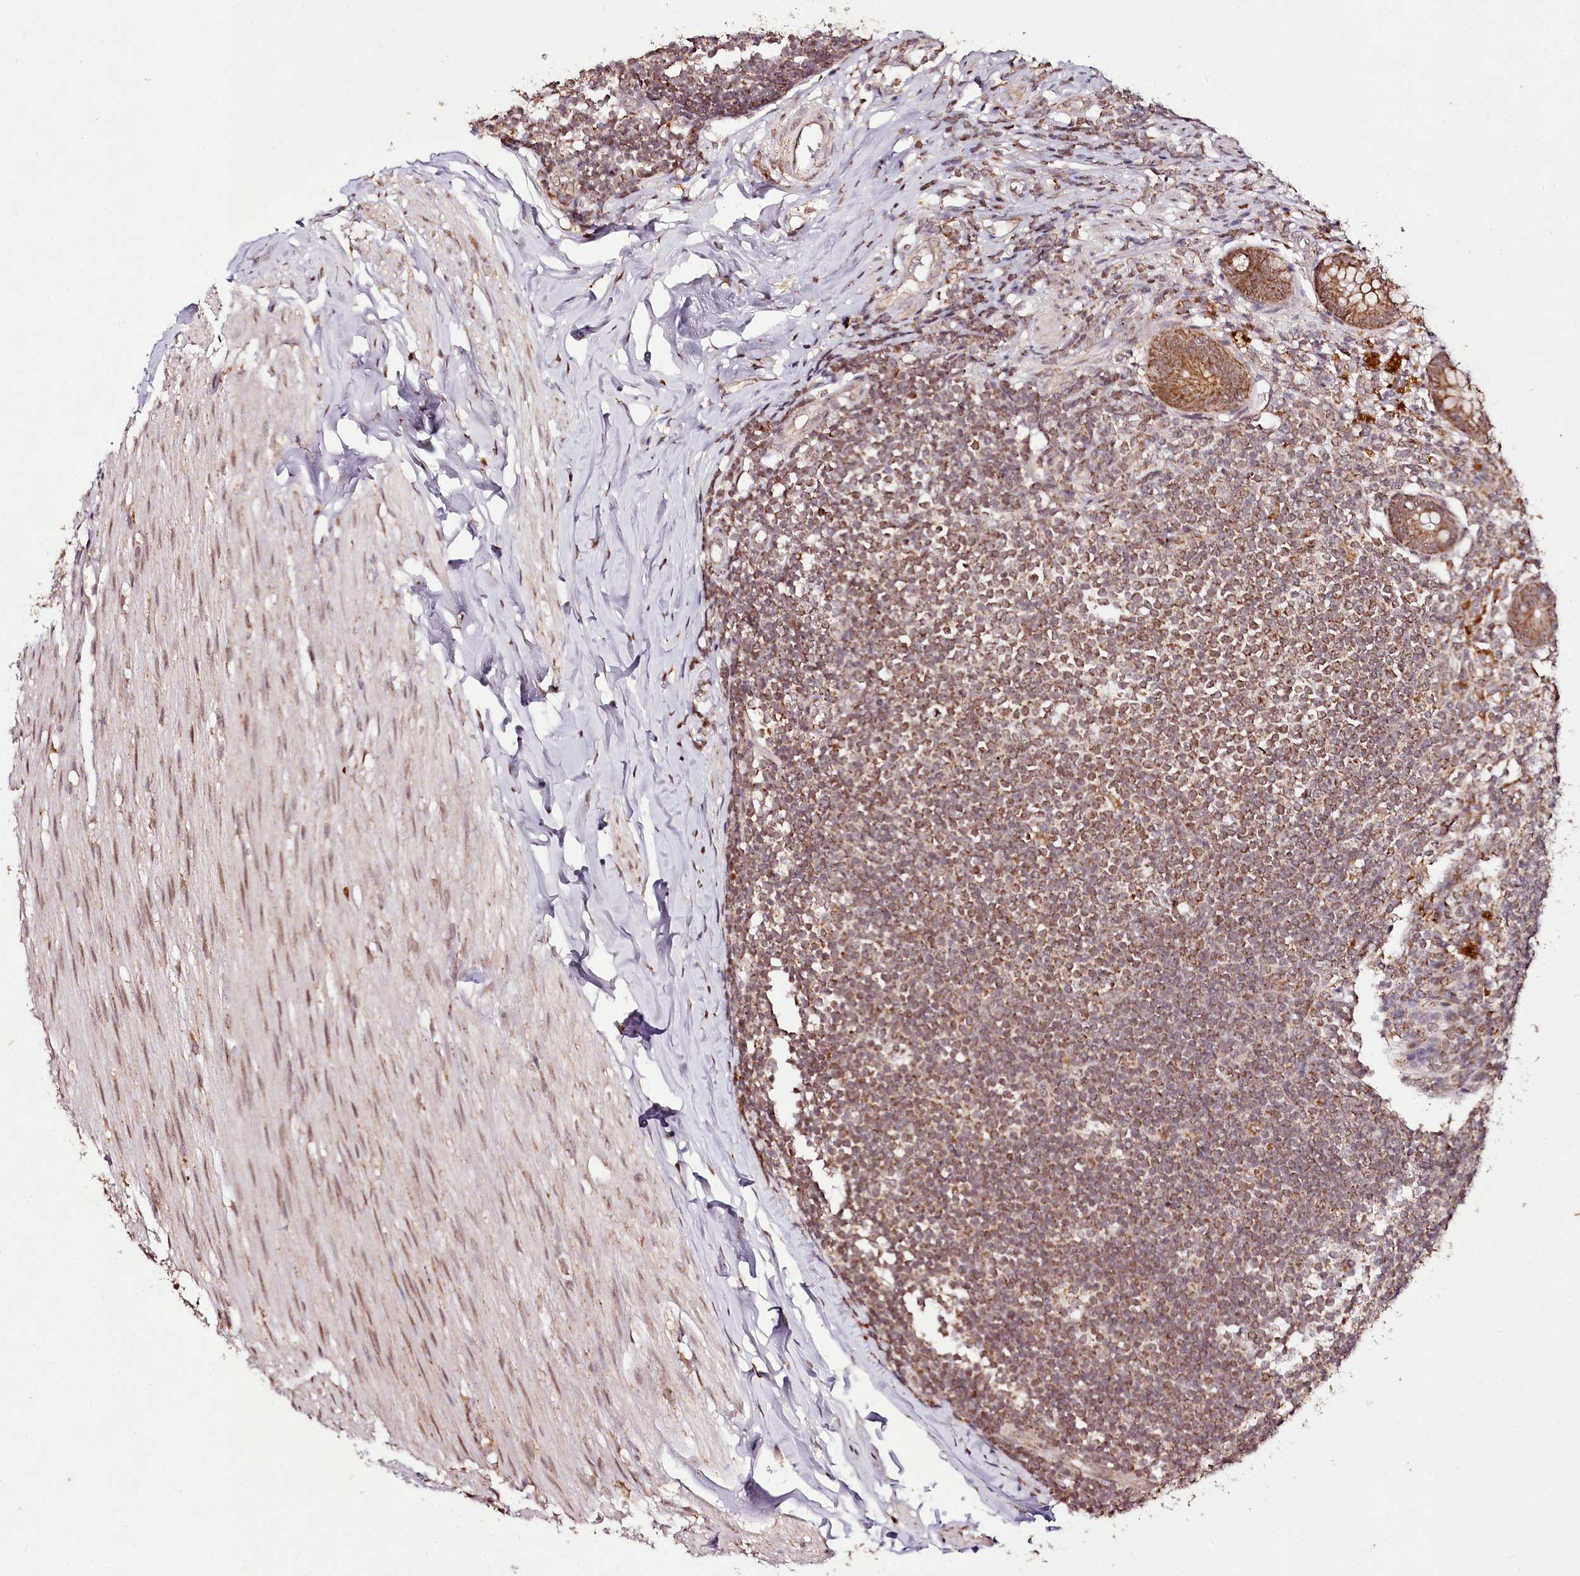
{"staining": {"intensity": "moderate", "quantity": ">75%", "location": "cytoplasmic/membranous"}, "tissue": "appendix", "cell_type": "Glandular cells", "image_type": "normal", "snomed": [{"axis": "morphology", "description": "Normal tissue, NOS"}, {"axis": "topography", "description": "Appendix"}], "caption": "Protein expression analysis of normal human appendix reveals moderate cytoplasmic/membranous expression in approximately >75% of glandular cells. Using DAB (3,3'-diaminobenzidine) (brown) and hematoxylin (blue) stains, captured at high magnification using brightfield microscopy.", "gene": "EDIL3", "patient": {"sex": "female", "age": 62}}